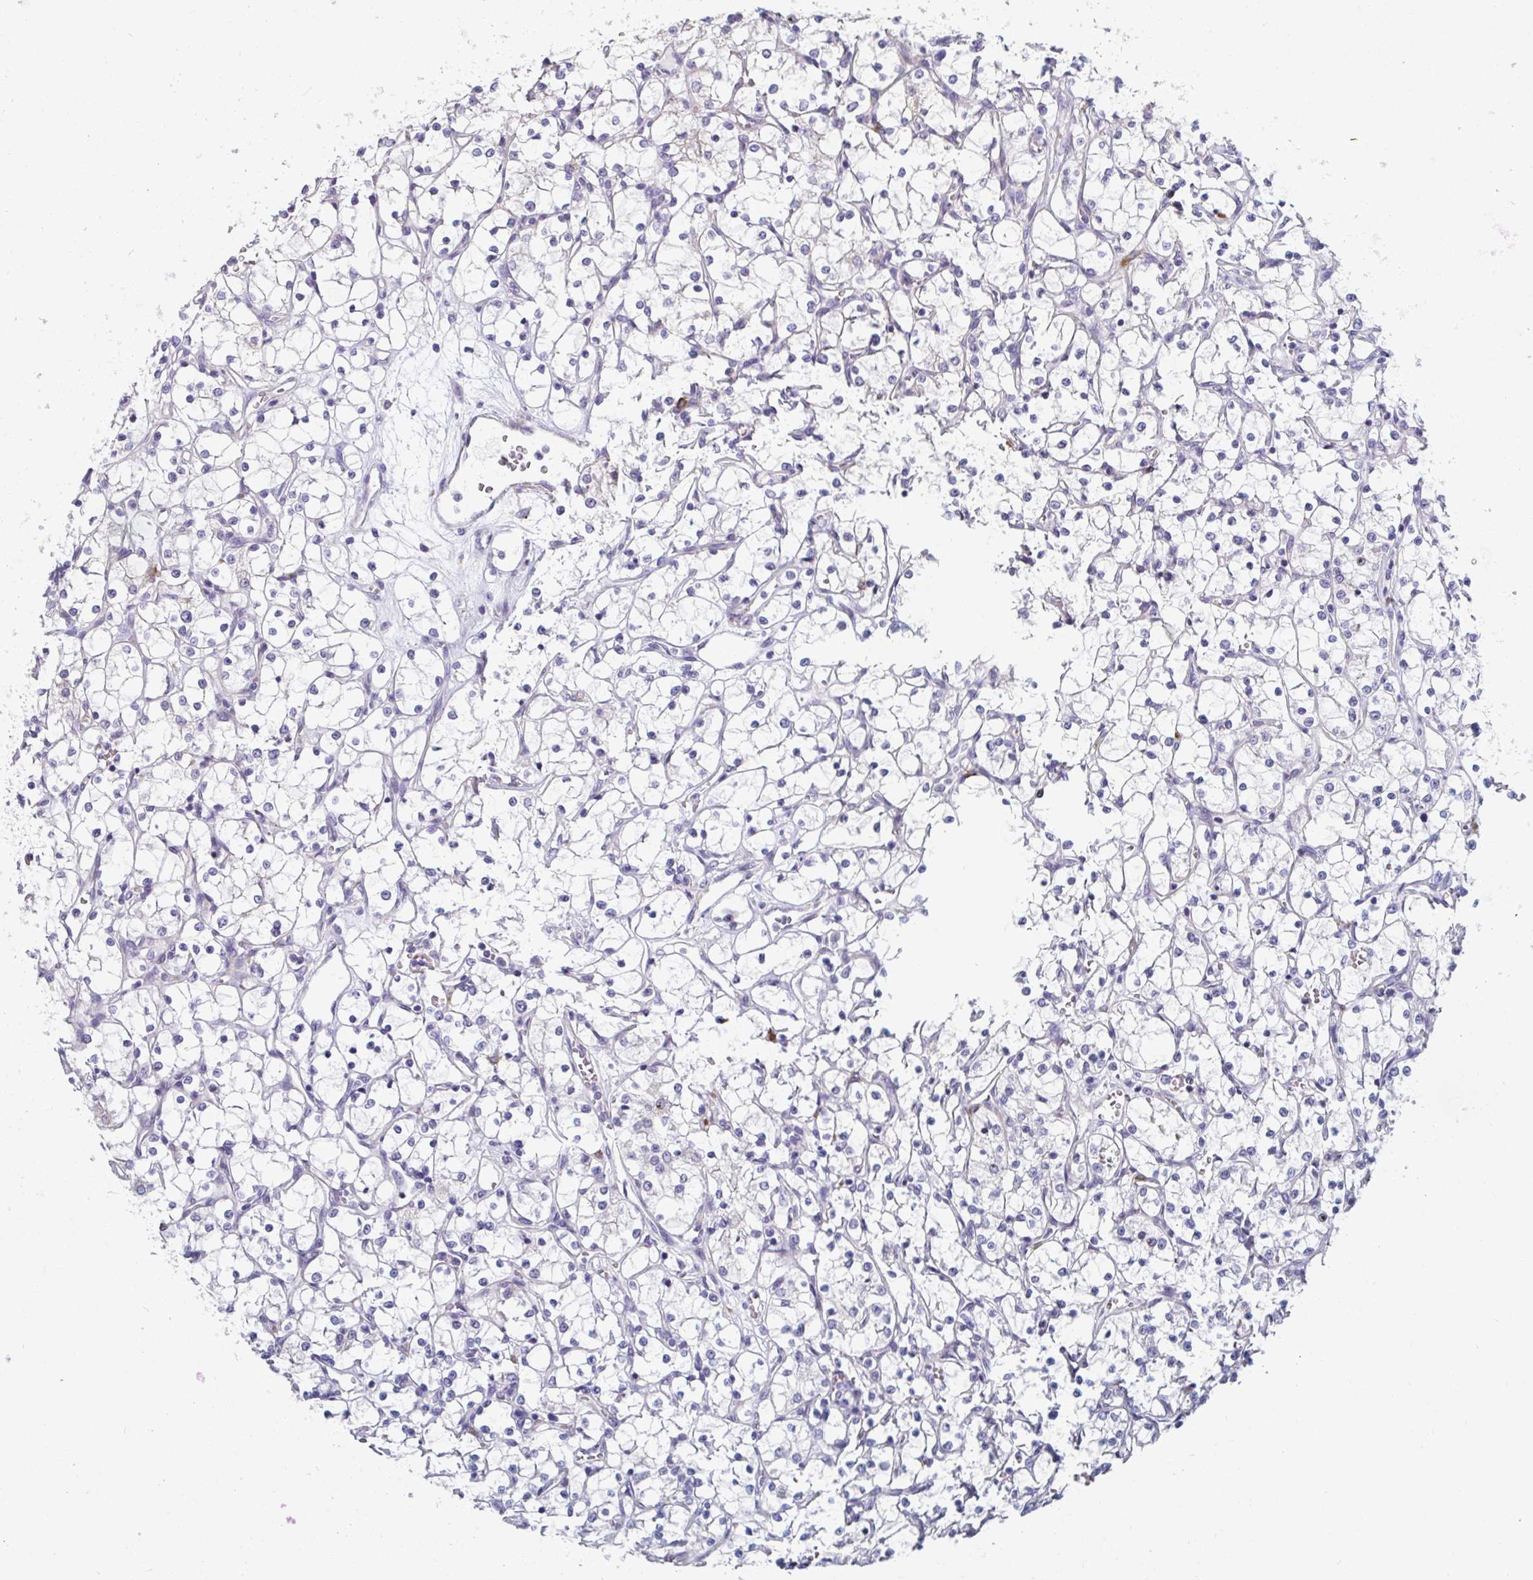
{"staining": {"intensity": "negative", "quantity": "none", "location": "none"}, "tissue": "renal cancer", "cell_type": "Tumor cells", "image_type": "cancer", "snomed": [{"axis": "morphology", "description": "Adenocarcinoma, NOS"}, {"axis": "topography", "description": "Kidney"}], "caption": "Protein analysis of renal adenocarcinoma exhibits no significant positivity in tumor cells.", "gene": "EIF1AD", "patient": {"sex": "female", "age": 69}}